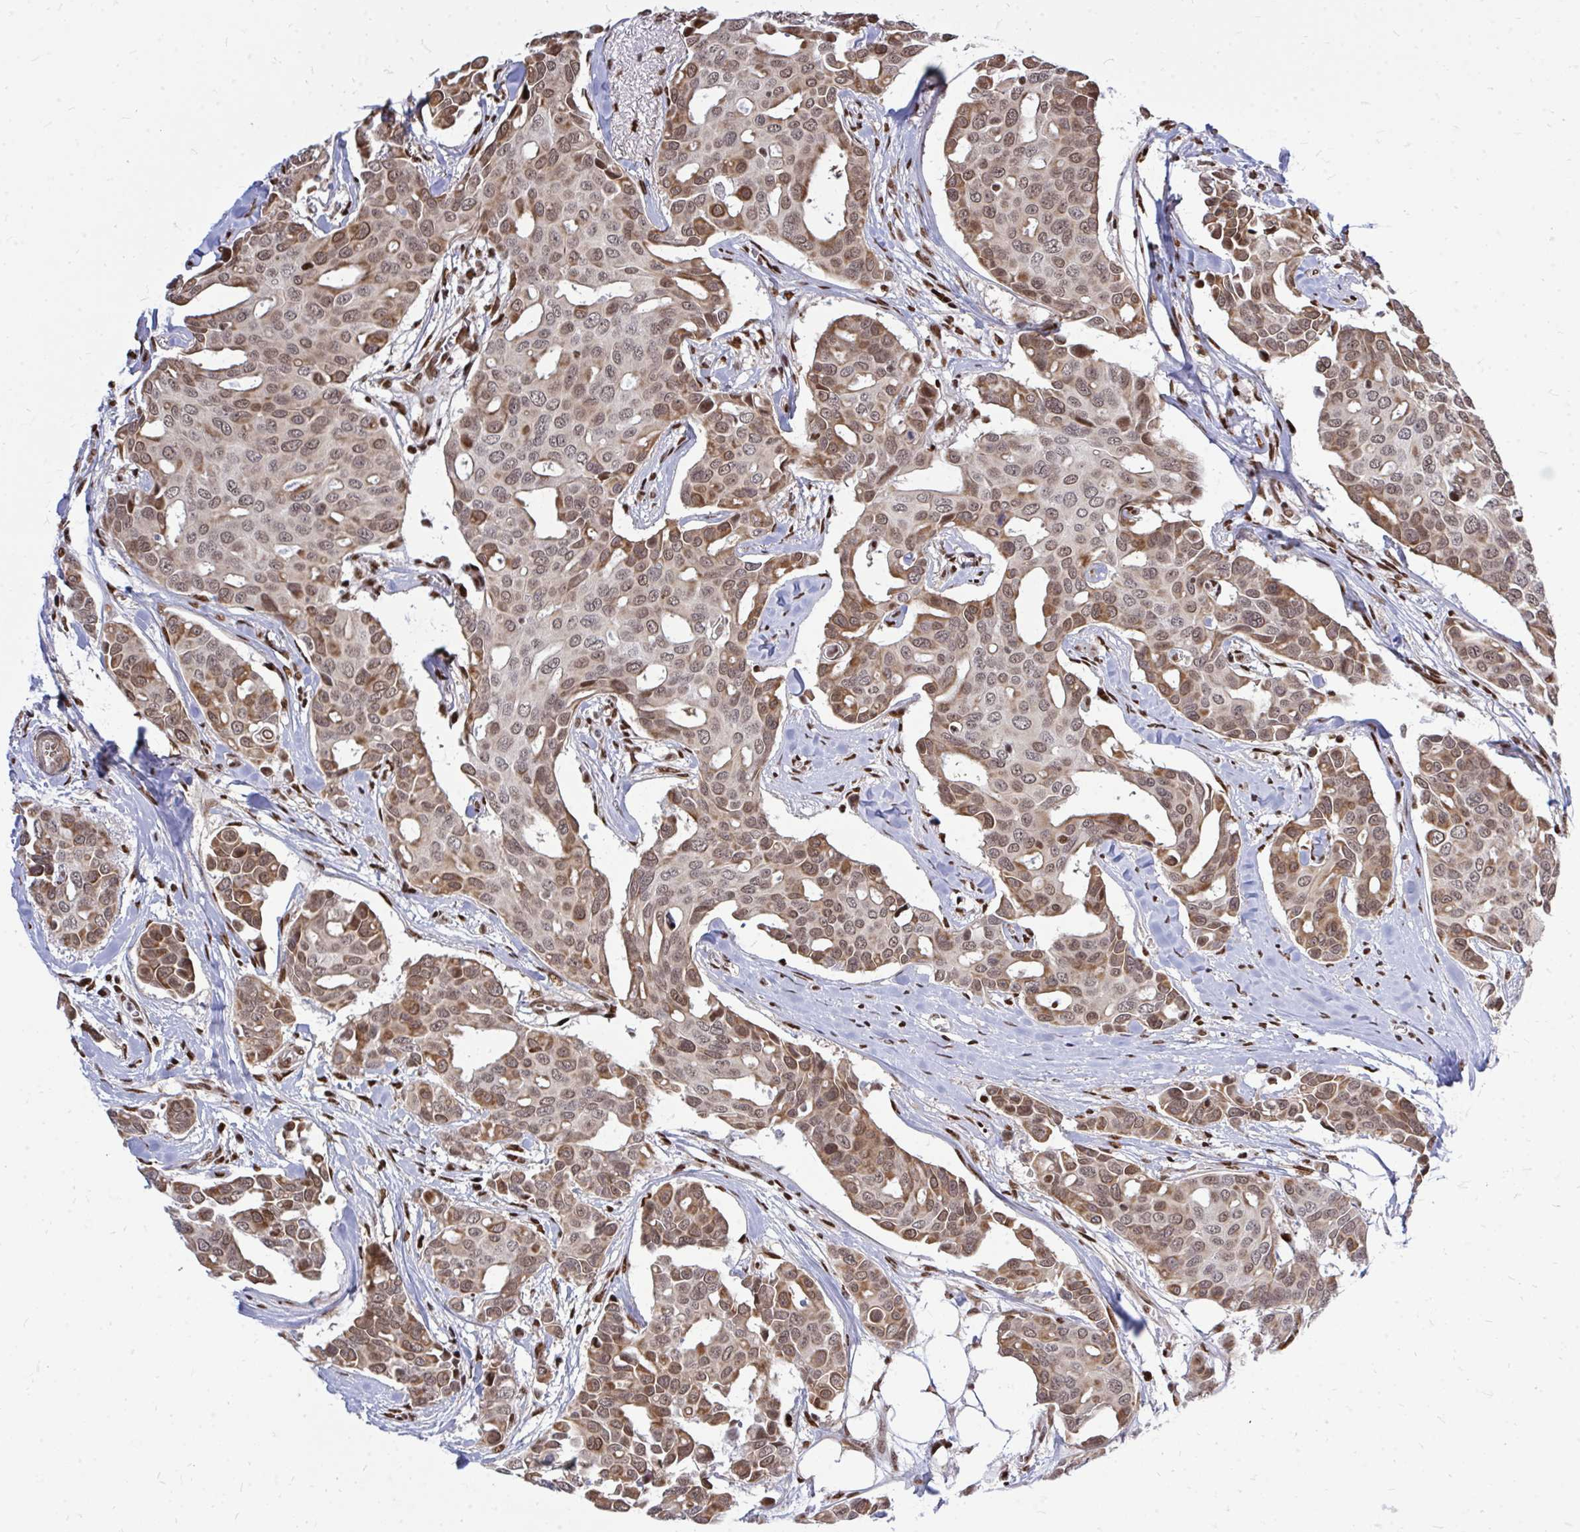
{"staining": {"intensity": "moderate", "quantity": ">75%", "location": "cytoplasmic/membranous,nuclear"}, "tissue": "breast cancer", "cell_type": "Tumor cells", "image_type": "cancer", "snomed": [{"axis": "morphology", "description": "Duct carcinoma"}, {"axis": "topography", "description": "Breast"}], "caption": "Breast cancer tissue exhibits moderate cytoplasmic/membranous and nuclear expression in about >75% of tumor cells, visualized by immunohistochemistry.", "gene": "TBL1Y", "patient": {"sex": "female", "age": 54}}